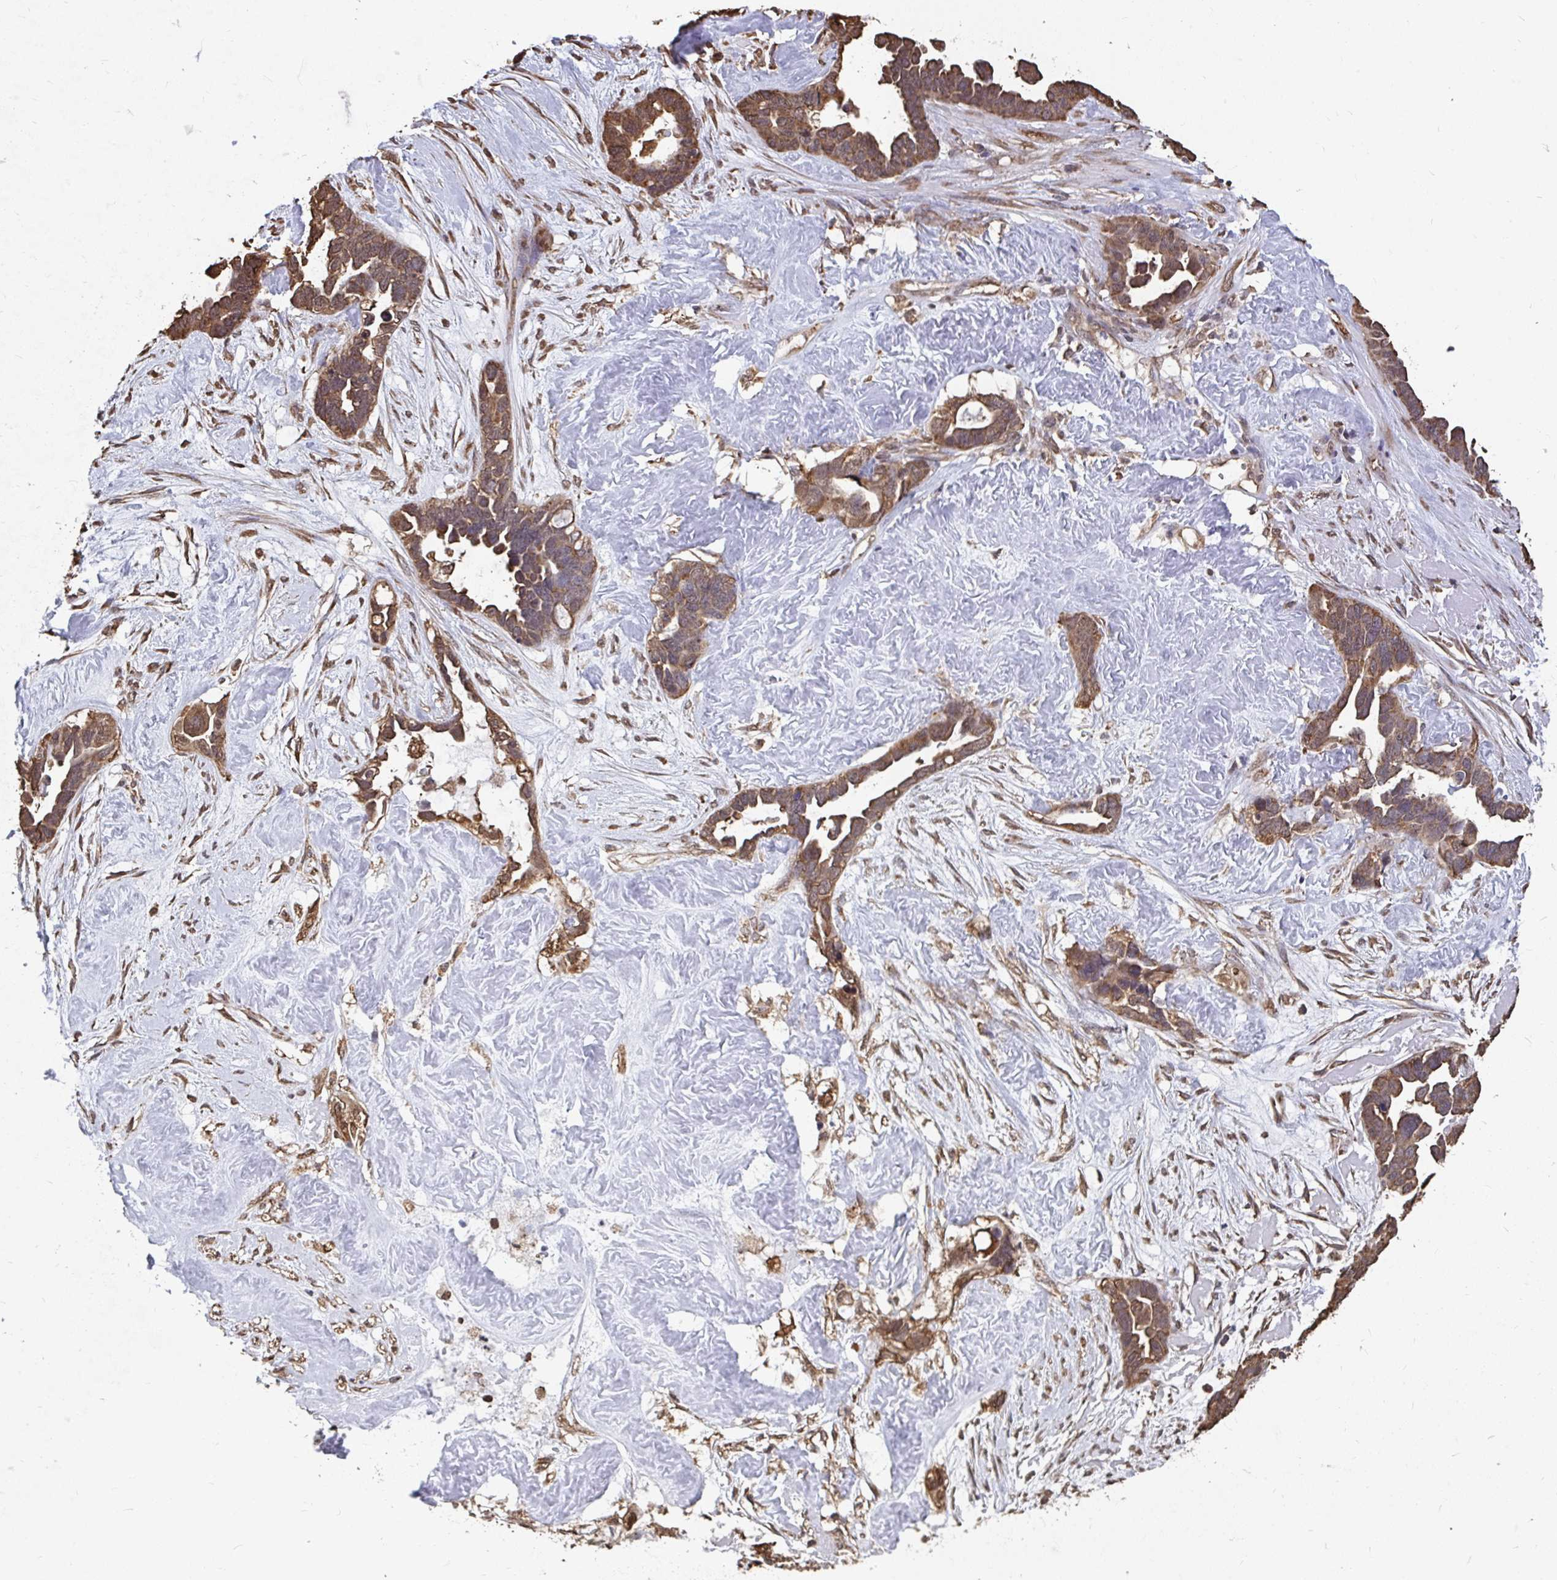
{"staining": {"intensity": "moderate", "quantity": ">75%", "location": "cytoplasmic/membranous"}, "tissue": "ovarian cancer", "cell_type": "Tumor cells", "image_type": "cancer", "snomed": [{"axis": "morphology", "description": "Cystadenocarcinoma, serous, NOS"}, {"axis": "topography", "description": "Ovary"}], "caption": "Immunohistochemical staining of serous cystadenocarcinoma (ovarian) reveals medium levels of moderate cytoplasmic/membranous protein positivity in about >75% of tumor cells. (brown staining indicates protein expression, while blue staining denotes nuclei).", "gene": "SYNCRIP", "patient": {"sex": "female", "age": 54}}